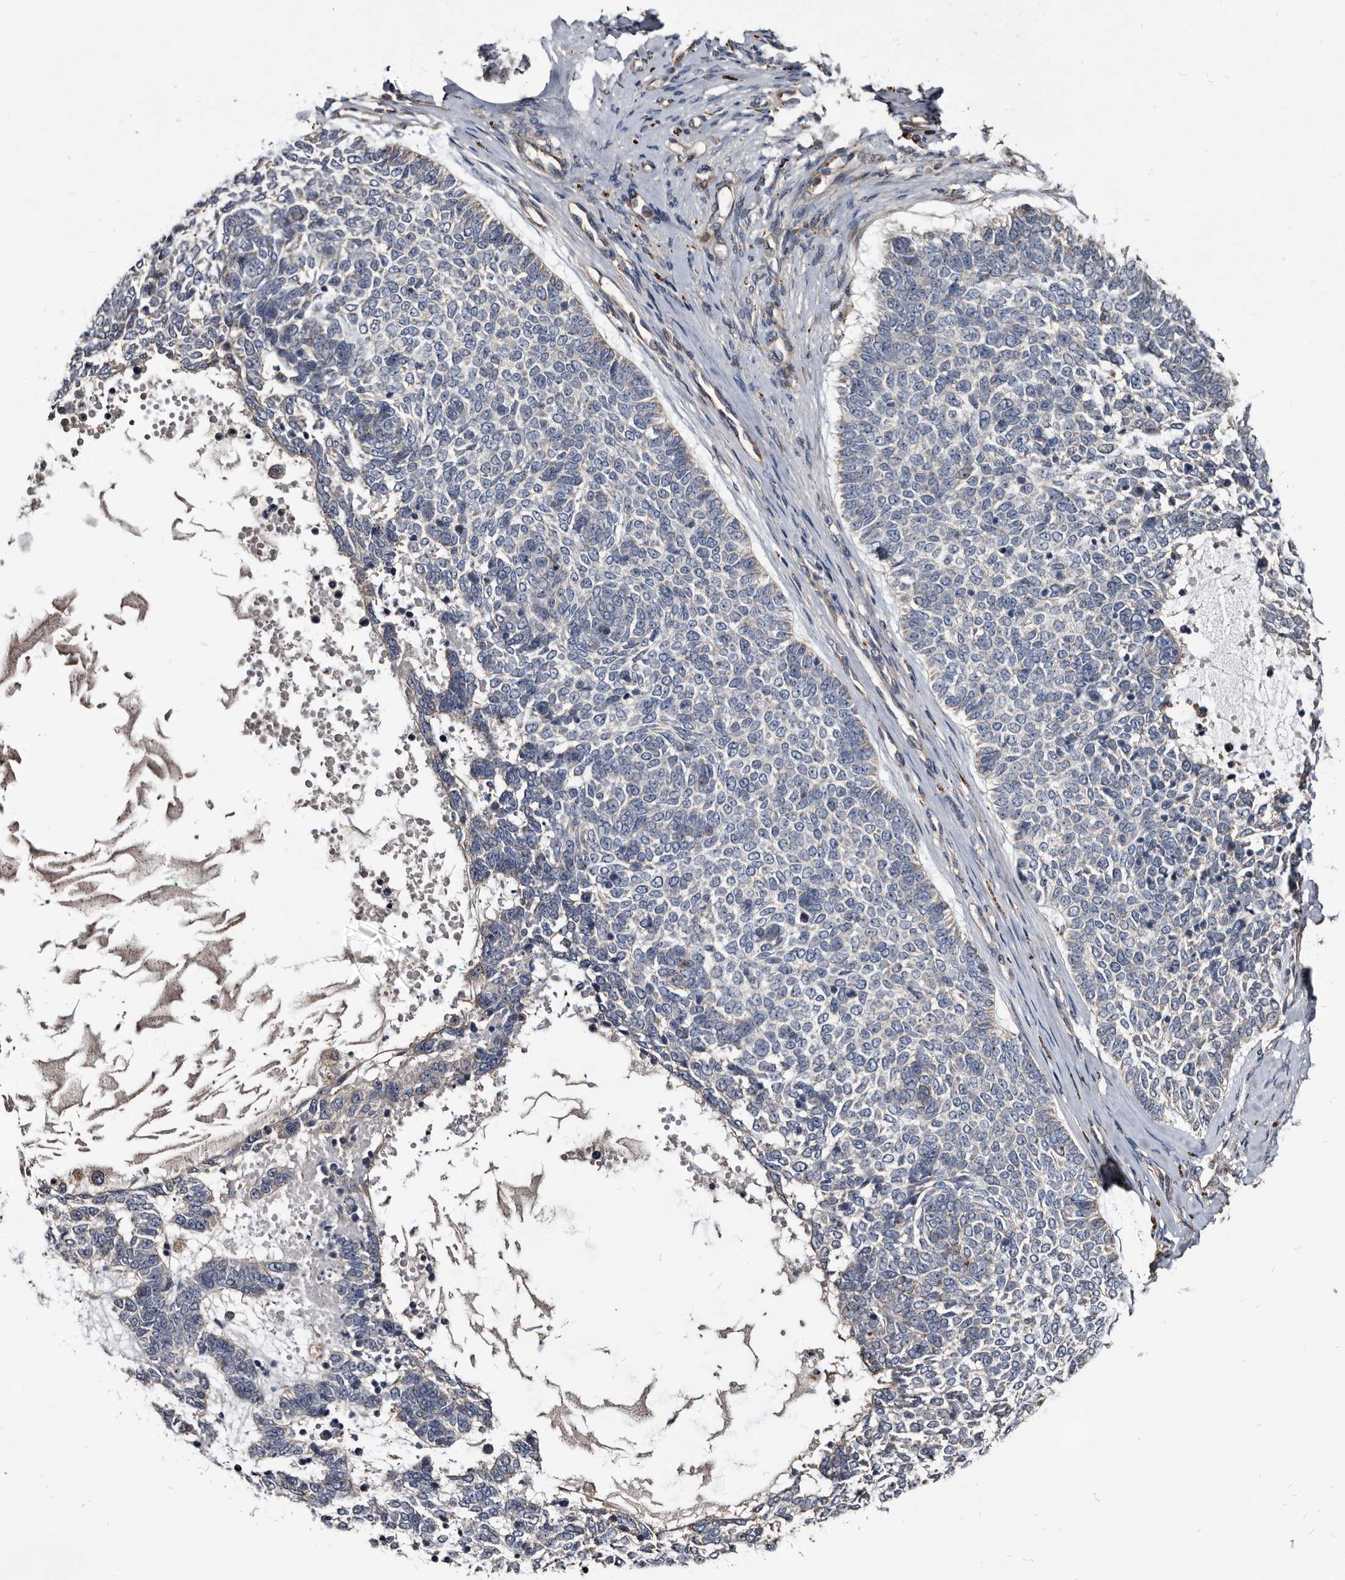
{"staining": {"intensity": "negative", "quantity": "none", "location": "none"}, "tissue": "skin cancer", "cell_type": "Tumor cells", "image_type": "cancer", "snomed": [{"axis": "morphology", "description": "Basal cell carcinoma"}, {"axis": "topography", "description": "Skin"}], "caption": "An immunohistochemistry photomicrograph of skin basal cell carcinoma is shown. There is no staining in tumor cells of skin basal cell carcinoma.", "gene": "CTSA", "patient": {"sex": "female", "age": 81}}